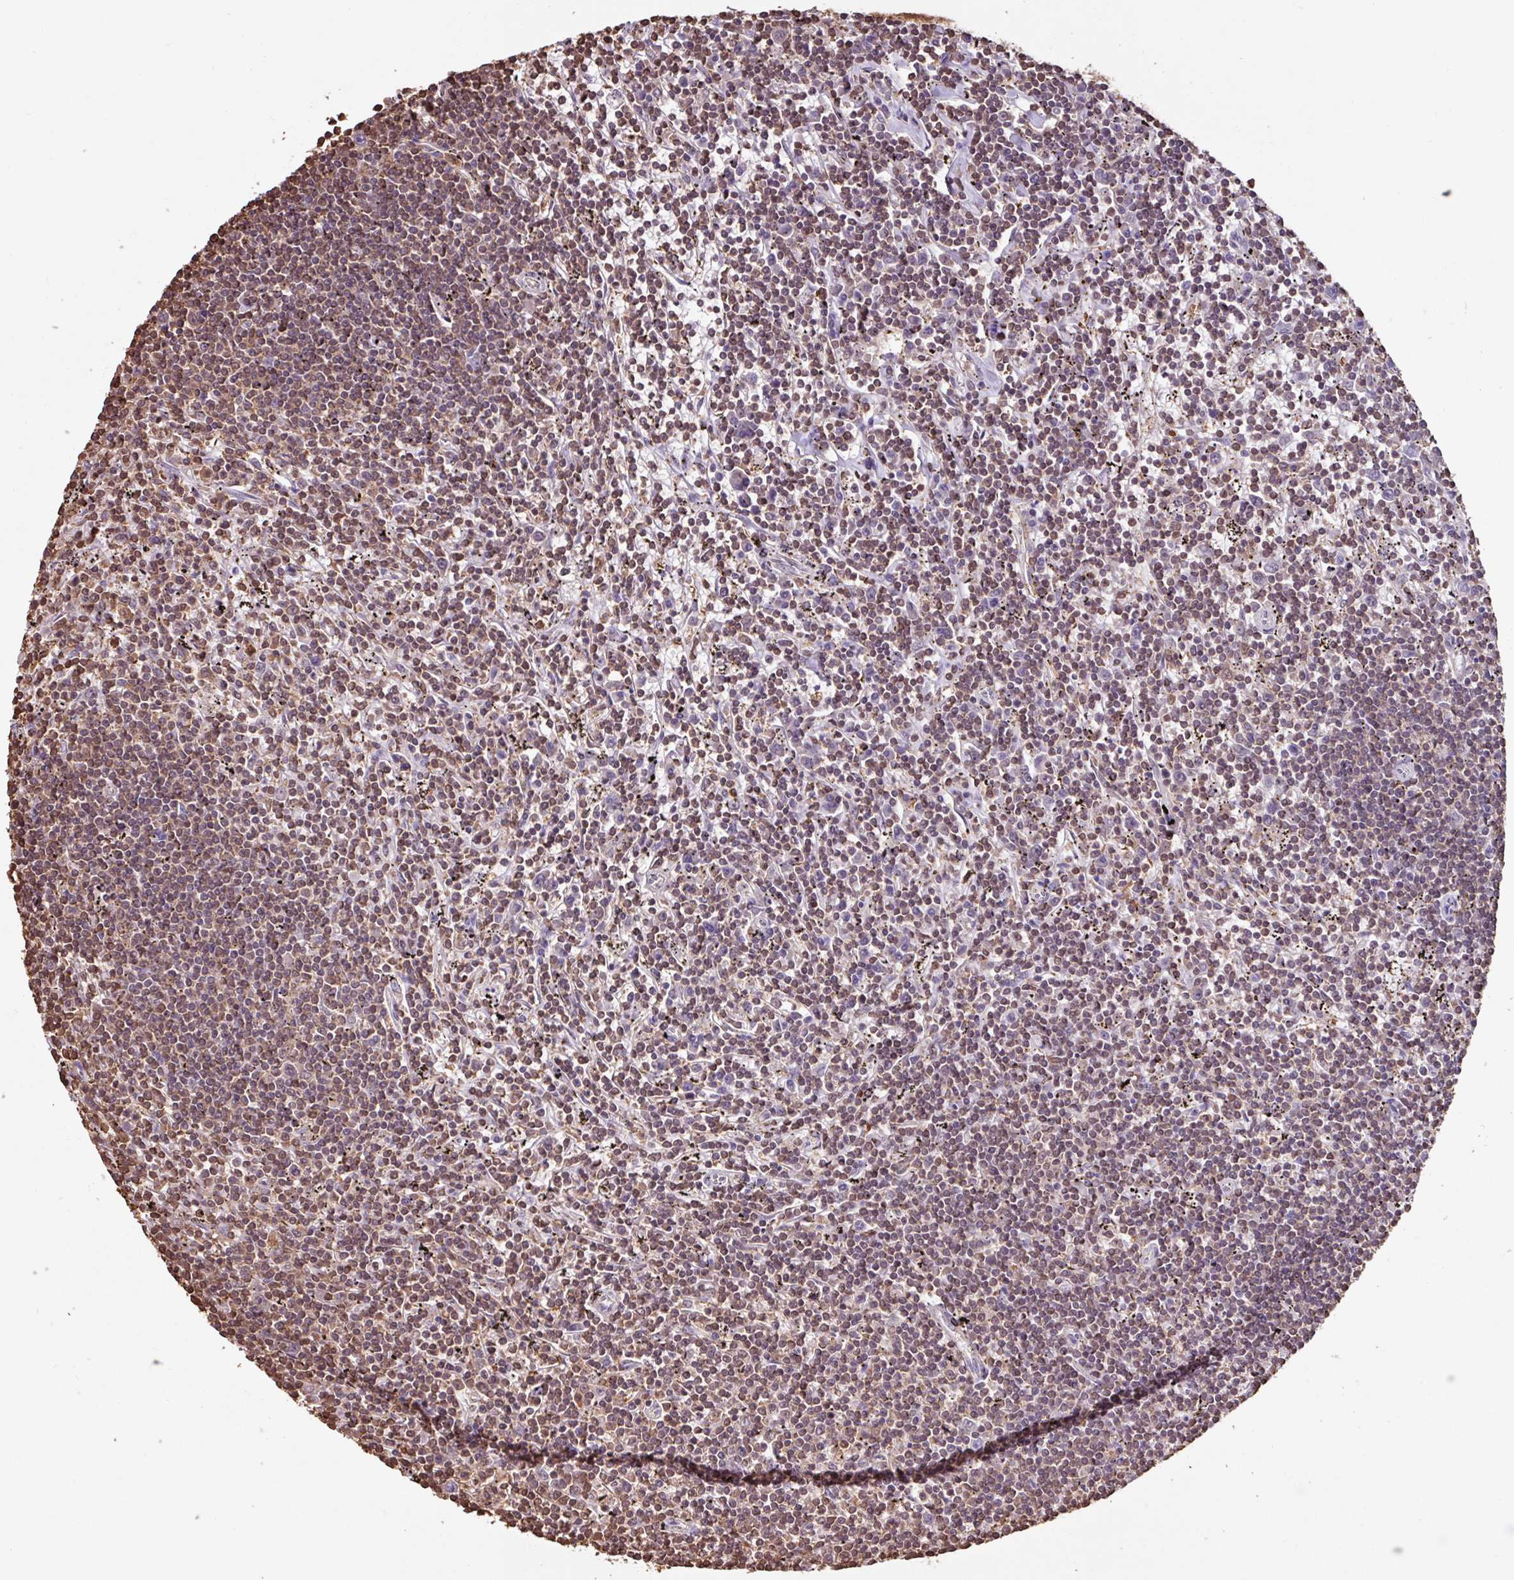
{"staining": {"intensity": "moderate", "quantity": "25%-75%", "location": "nuclear"}, "tissue": "lymphoma", "cell_type": "Tumor cells", "image_type": "cancer", "snomed": [{"axis": "morphology", "description": "Malignant lymphoma, non-Hodgkin's type, Low grade"}, {"axis": "topography", "description": "Spleen"}], "caption": "Immunohistochemical staining of human malignant lymphoma, non-Hodgkin's type (low-grade) displays medium levels of moderate nuclear protein positivity in approximately 25%-75% of tumor cells. (DAB (3,3'-diaminobenzidine) = brown stain, brightfield microscopy at high magnification).", "gene": "ARHGDIB", "patient": {"sex": "male", "age": 76}}